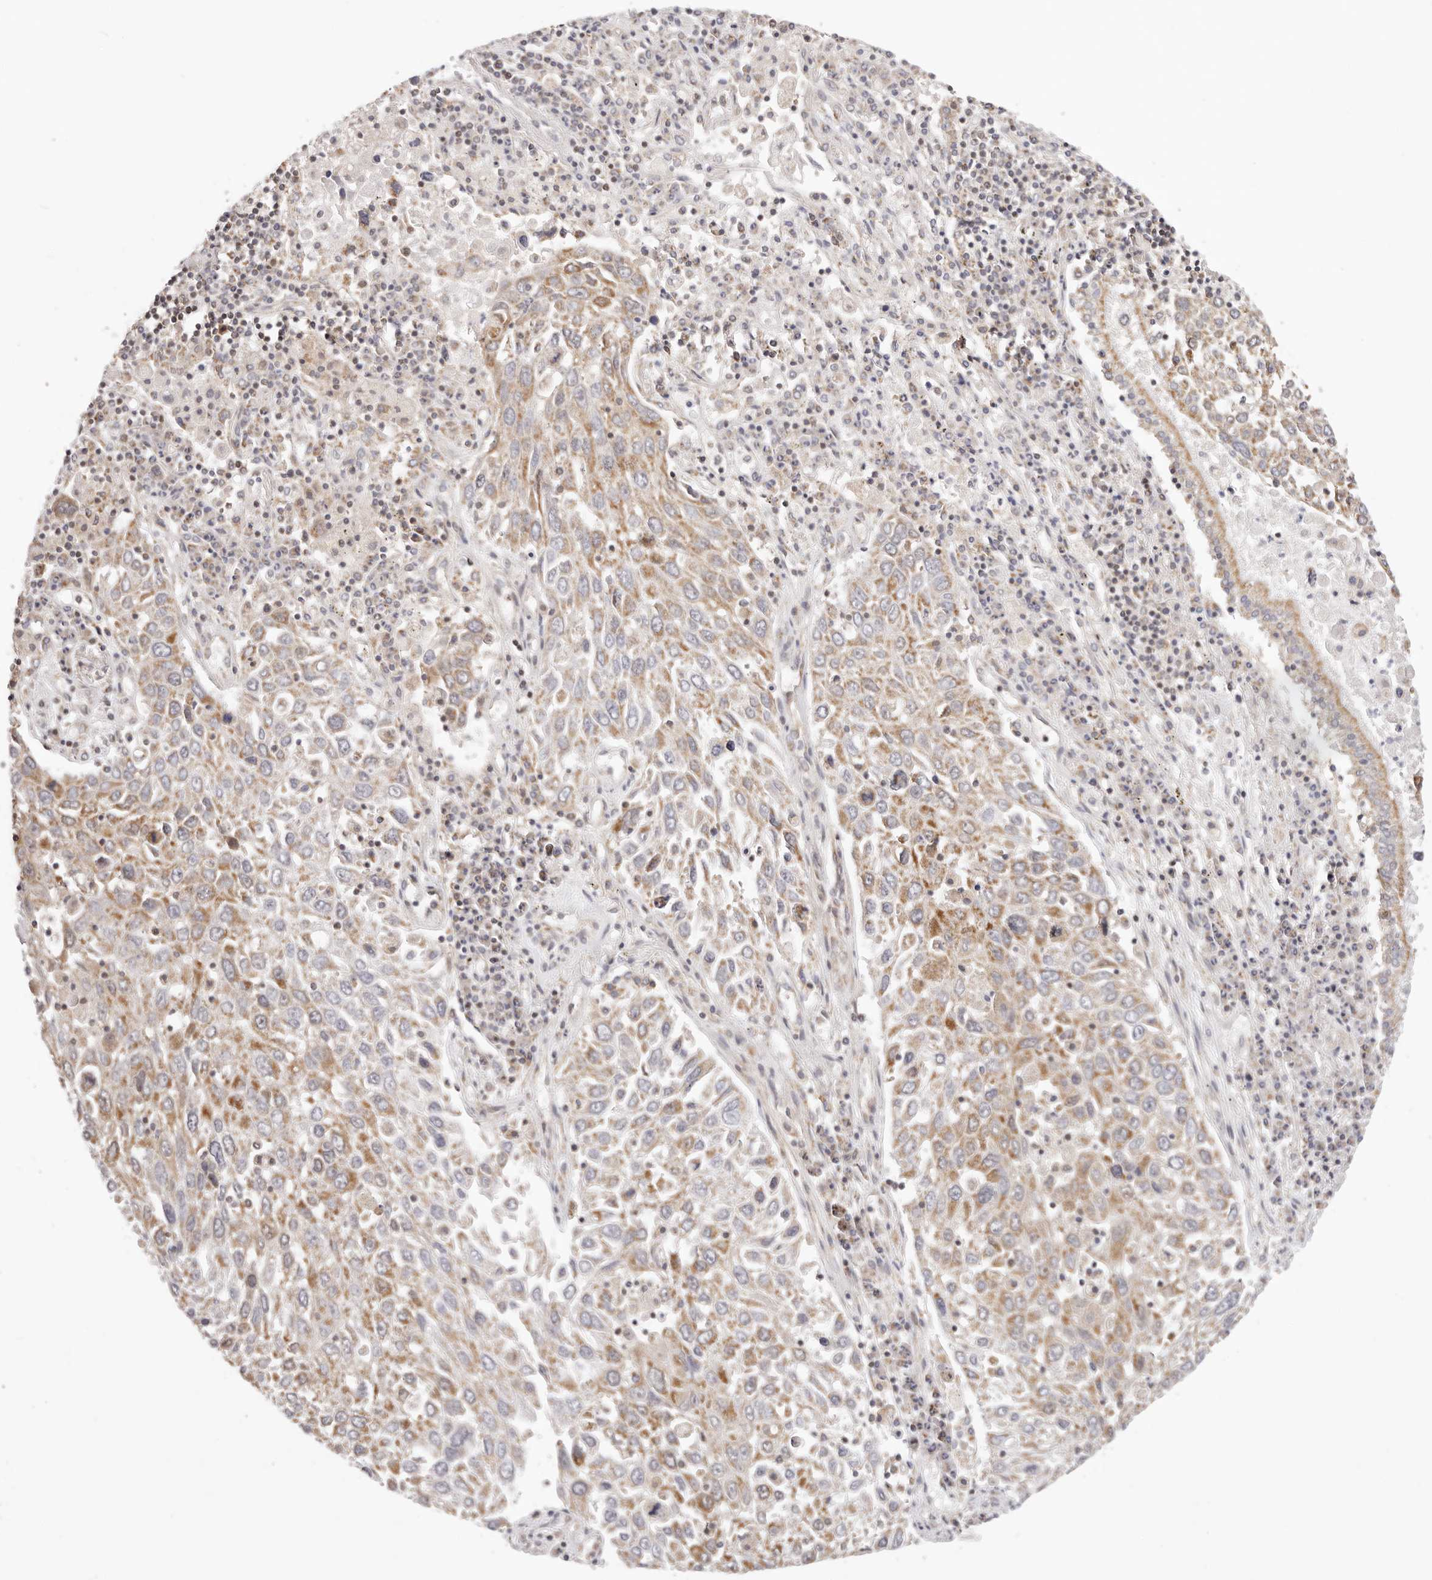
{"staining": {"intensity": "moderate", "quantity": ">75%", "location": "cytoplasmic/membranous"}, "tissue": "lung cancer", "cell_type": "Tumor cells", "image_type": "cancer", "snomed": [{"axis": "morphology", "description": "Squamous cell carcinoma, NOS"}, {"axis": "topography", "description": "Lung"}], "caption": "Lung cancer (squamous cell carcinoma) tissue shows moderate cytoplasmic/membranous positivity in approximately >75% of tumor cells", "gene": "KCMF1", "patient": {"sex": "male", "age": 65}}